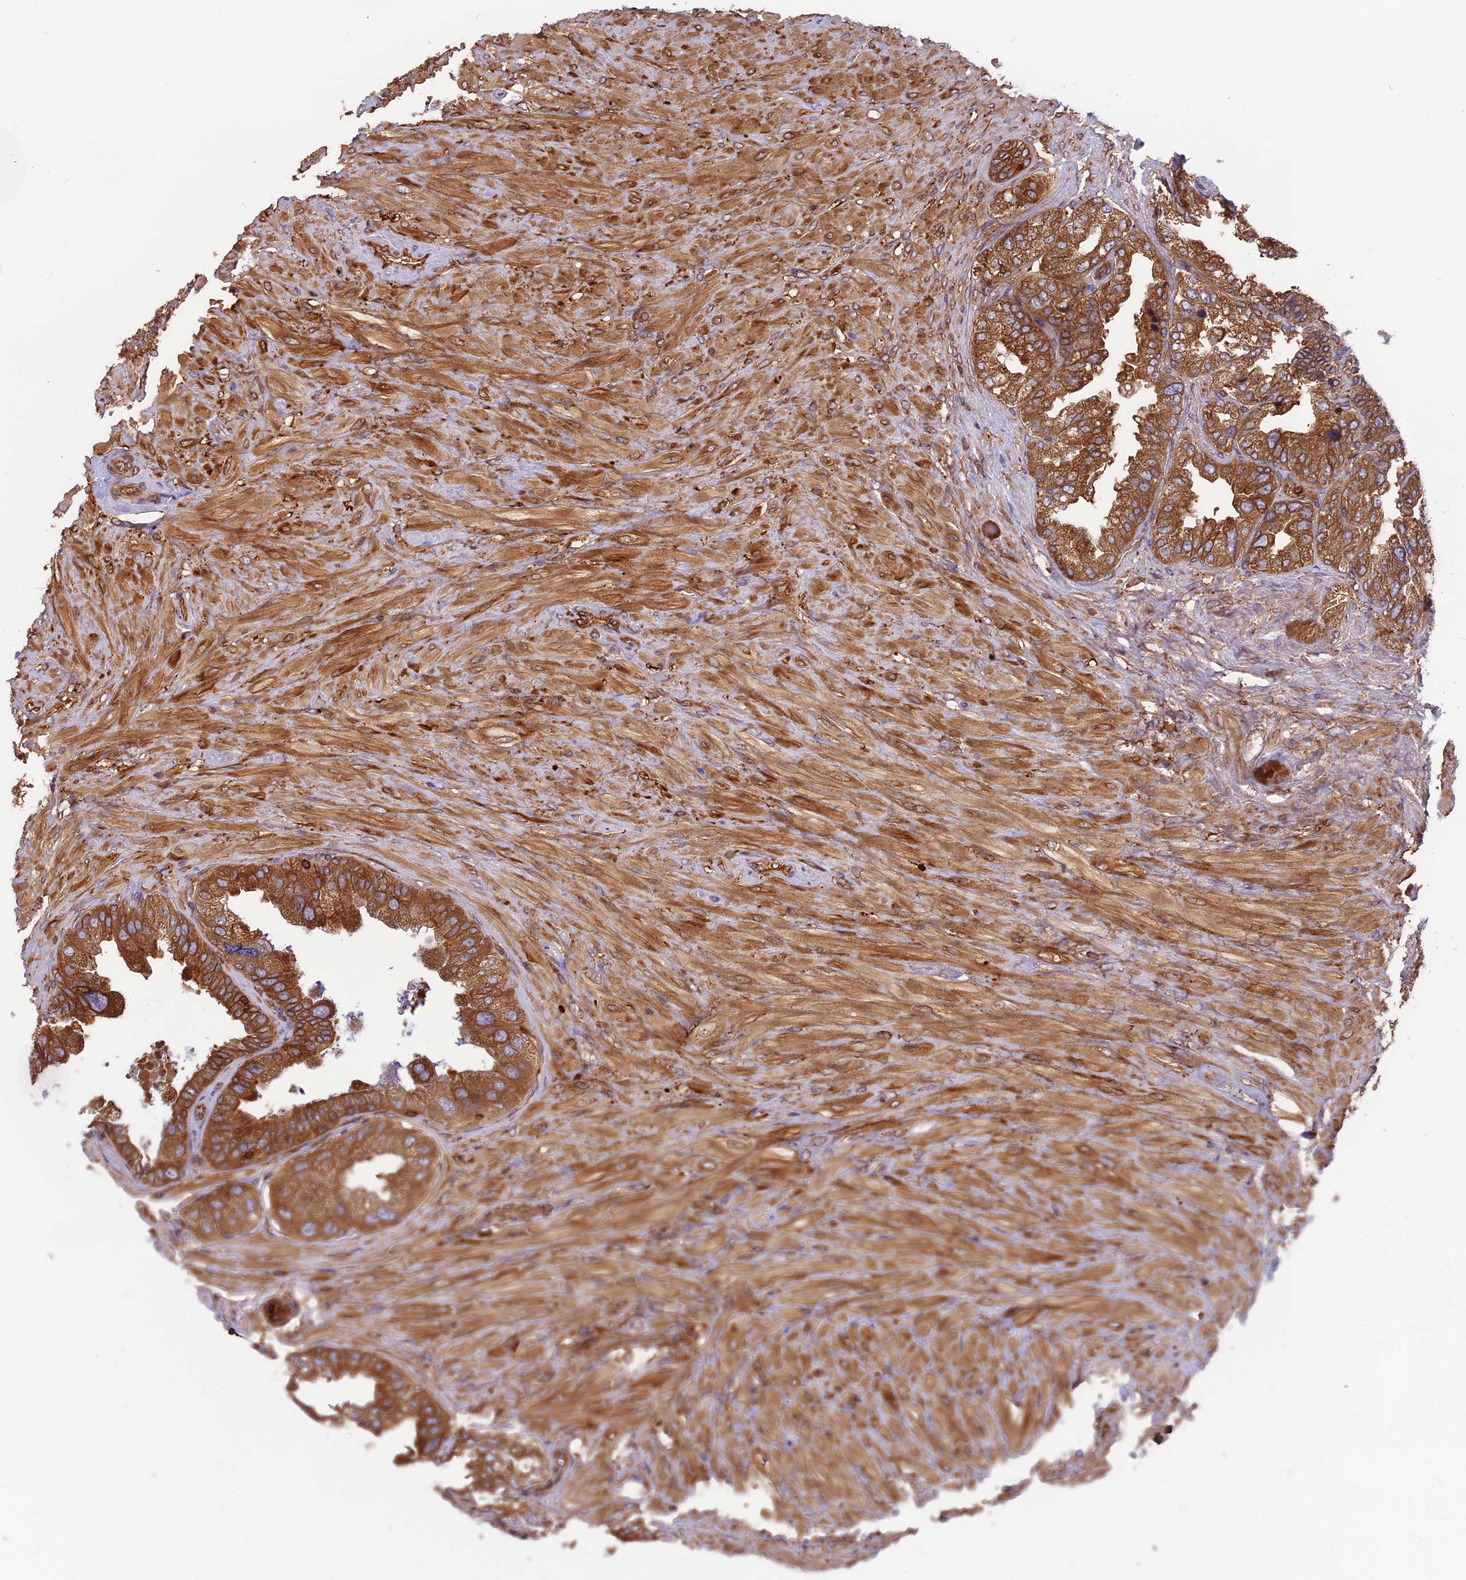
{"staining": {"intensity": "strong", "quantity": ">75%", "location": "cytoplasmic/membranous"}, "tissue": "seminal vesicle", "cell_type": "Glandular cells", "image_type": "normal", "snomed": [{"axis": "morphology", "description": "Normal tissue, NOS"}, {"axis": "topography", "description": "Seminal veicle"}, {"axis": "topography", "description": "Peripheral nerve tissue"}], "caption": "Immunohistochemistry (IHC) (DAB) staining of normal human seminal vesicle reveals strong cytoplasmic/membranous protein positivity in about >75% of glandular cells. (brown staining indicates protein expression, while blue staining denotes nuclei).", "gene": "WDR1", "patient": {"sex": "male", "age": 63}}